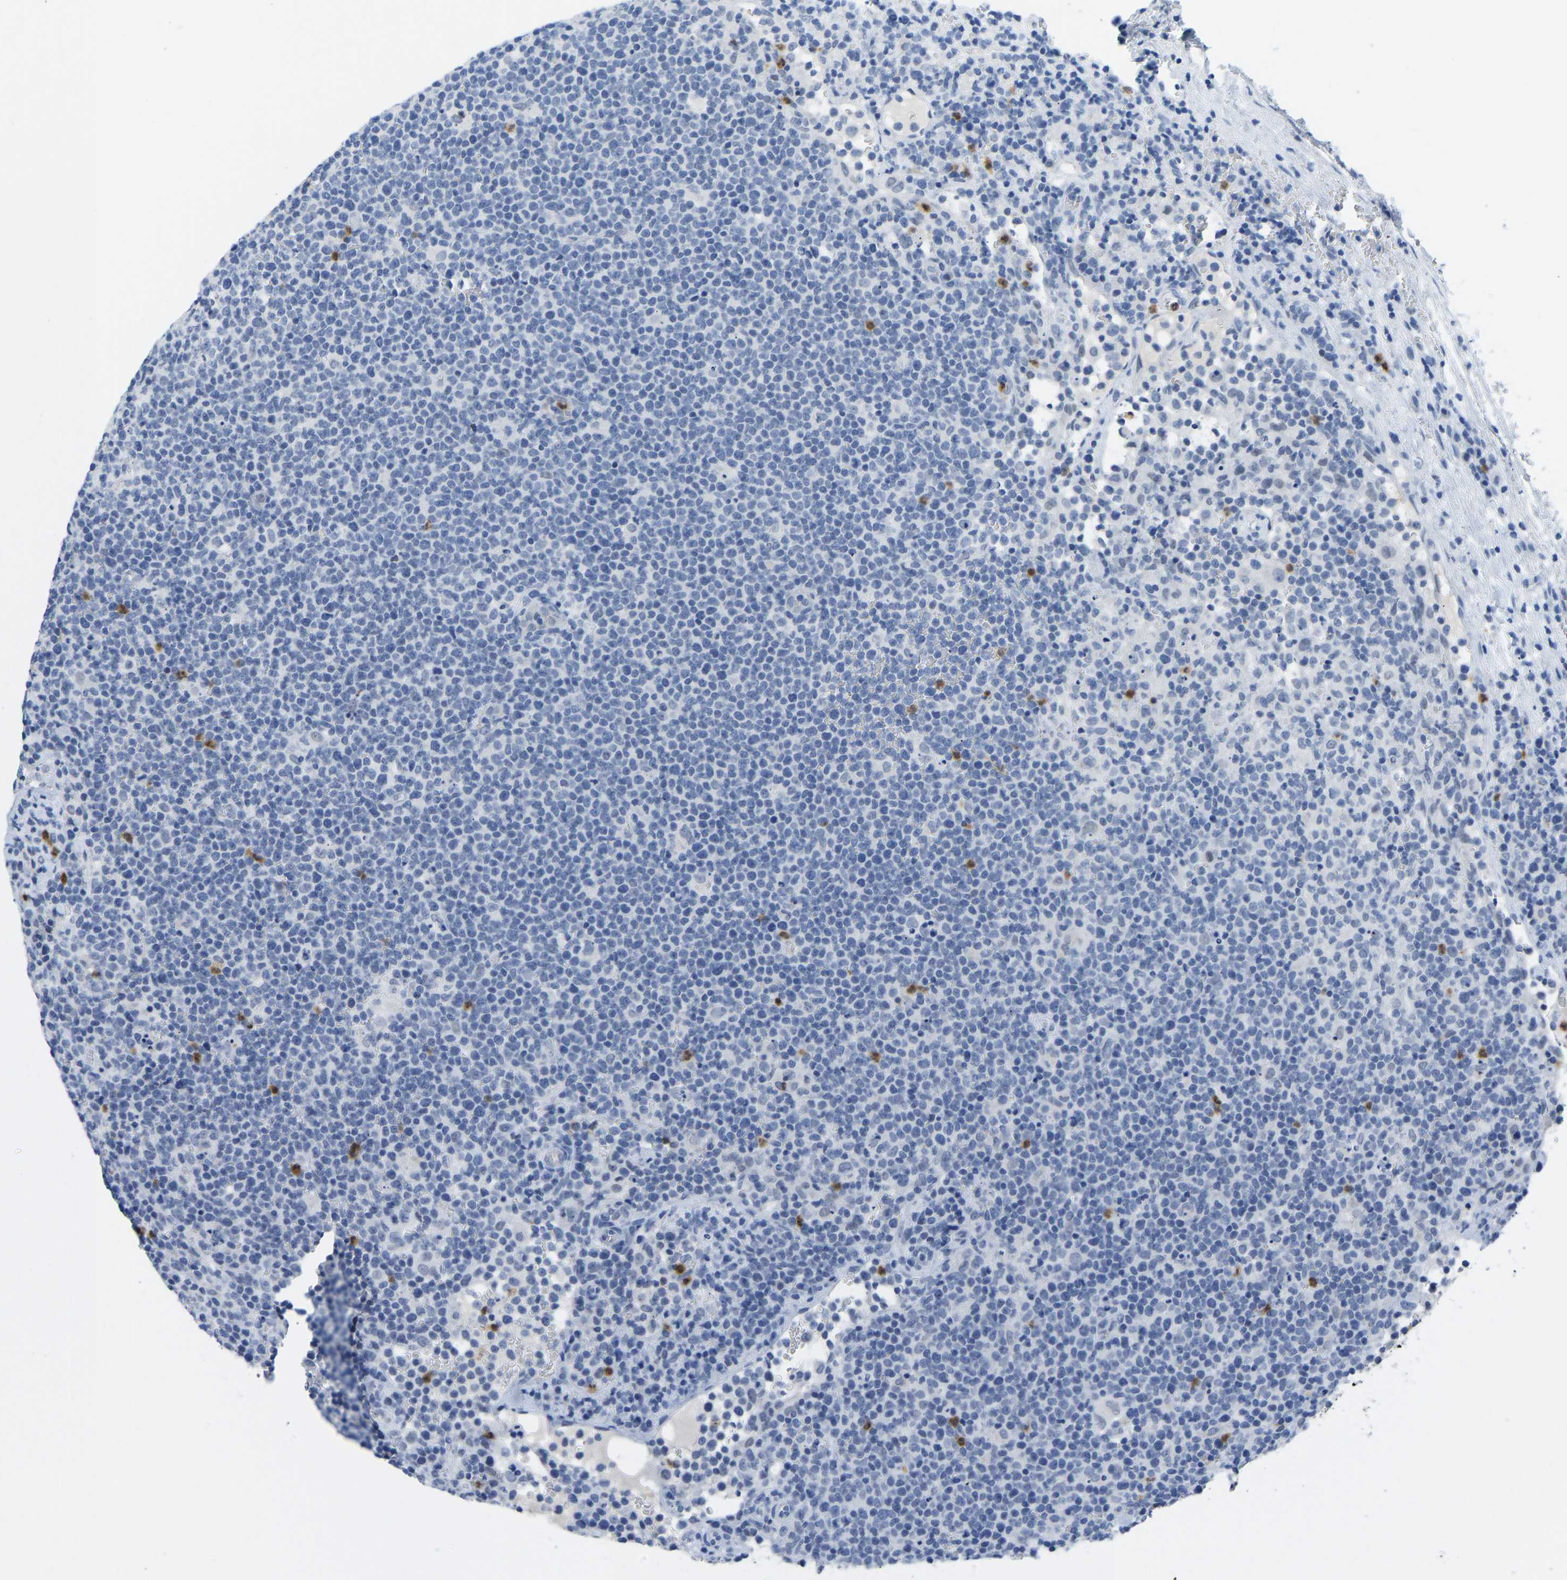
{"staining": {"intensity": "negative", "quantity": "none", "location": "none"}, "tissue": "lymphoma", "cell_type": "Tumor cells", "image_type": "cancer", "snomed": [{"axis": "morphology", "description": "Malignant lymphoma, non-Hodgkin's type, High grade"}, {"axis": "topography", "description": "Lymph node"}], "caption": "Immunohistochemical staining of lymphoma displays no significant staining in tumor cells.", "gene": "TXNDC2", "patient": {"sex": "male", "age": 61}}